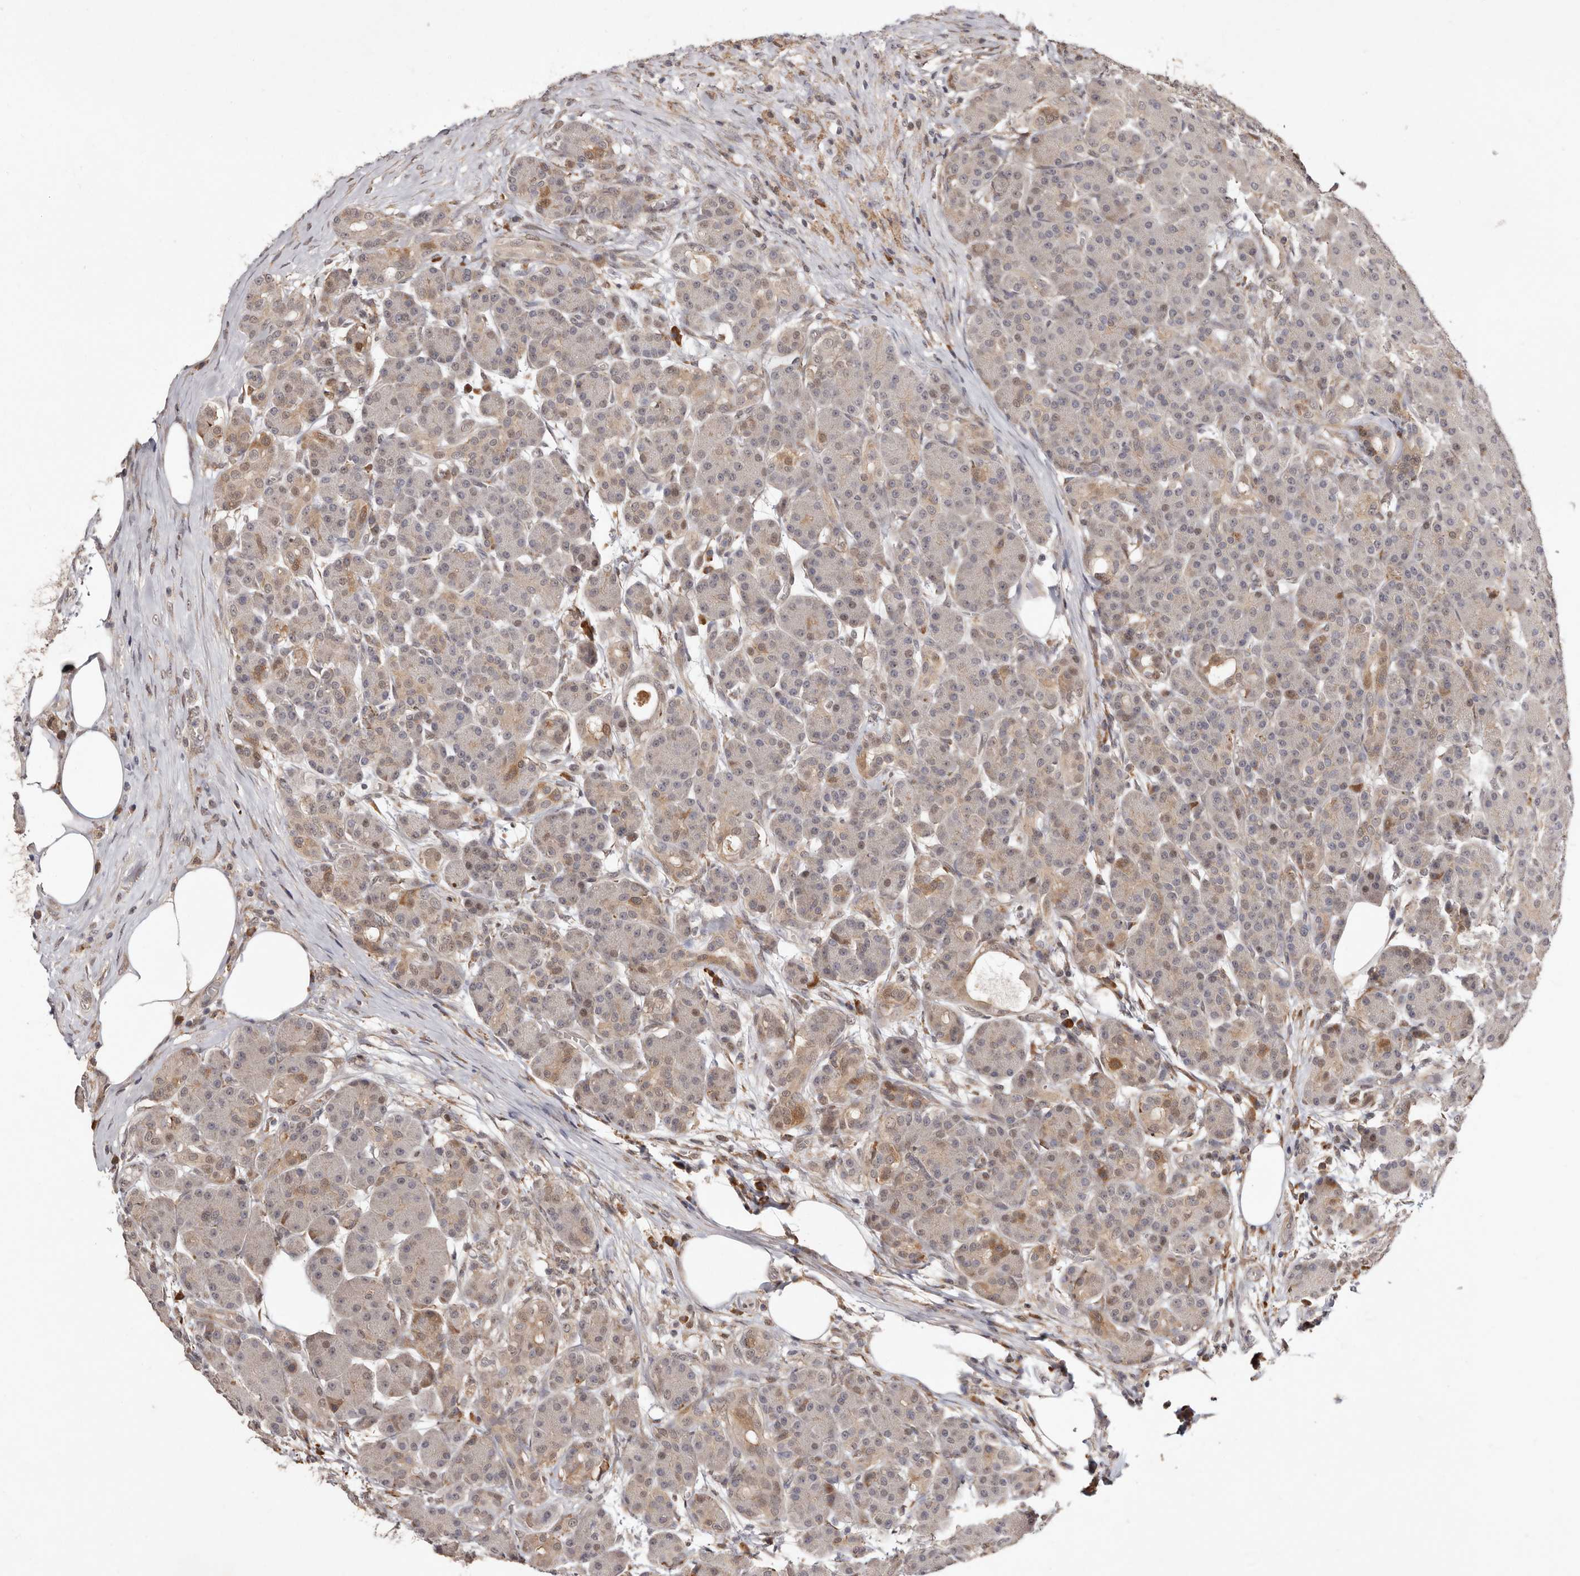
{"staining": {"intensity": "moderate", "quantity": "25%-75%", "location": "cytoplasmic/membranous"}, "tissue": "pancreas", "cell_type": "Exocrine glandular cells", "image_type": "normal", "snomed": [{"axis": "morphology", "description": "Normal tissue, NOS"}, {"axis": "topography", "description": "Pancreas"}], "caption": "IHC (DAB) staining of unremarkable pancreas demonstrates moderate cytoplasmic/membranous protein expression in about 25%-75% of exocrine glandular cells. (DAB (3,3'-diaminobenzidine) IHC, brown staining for protein, blue staining for nuclei).", "gene": "RRM2B", "patient": {"sex": "male", "age": 63}}